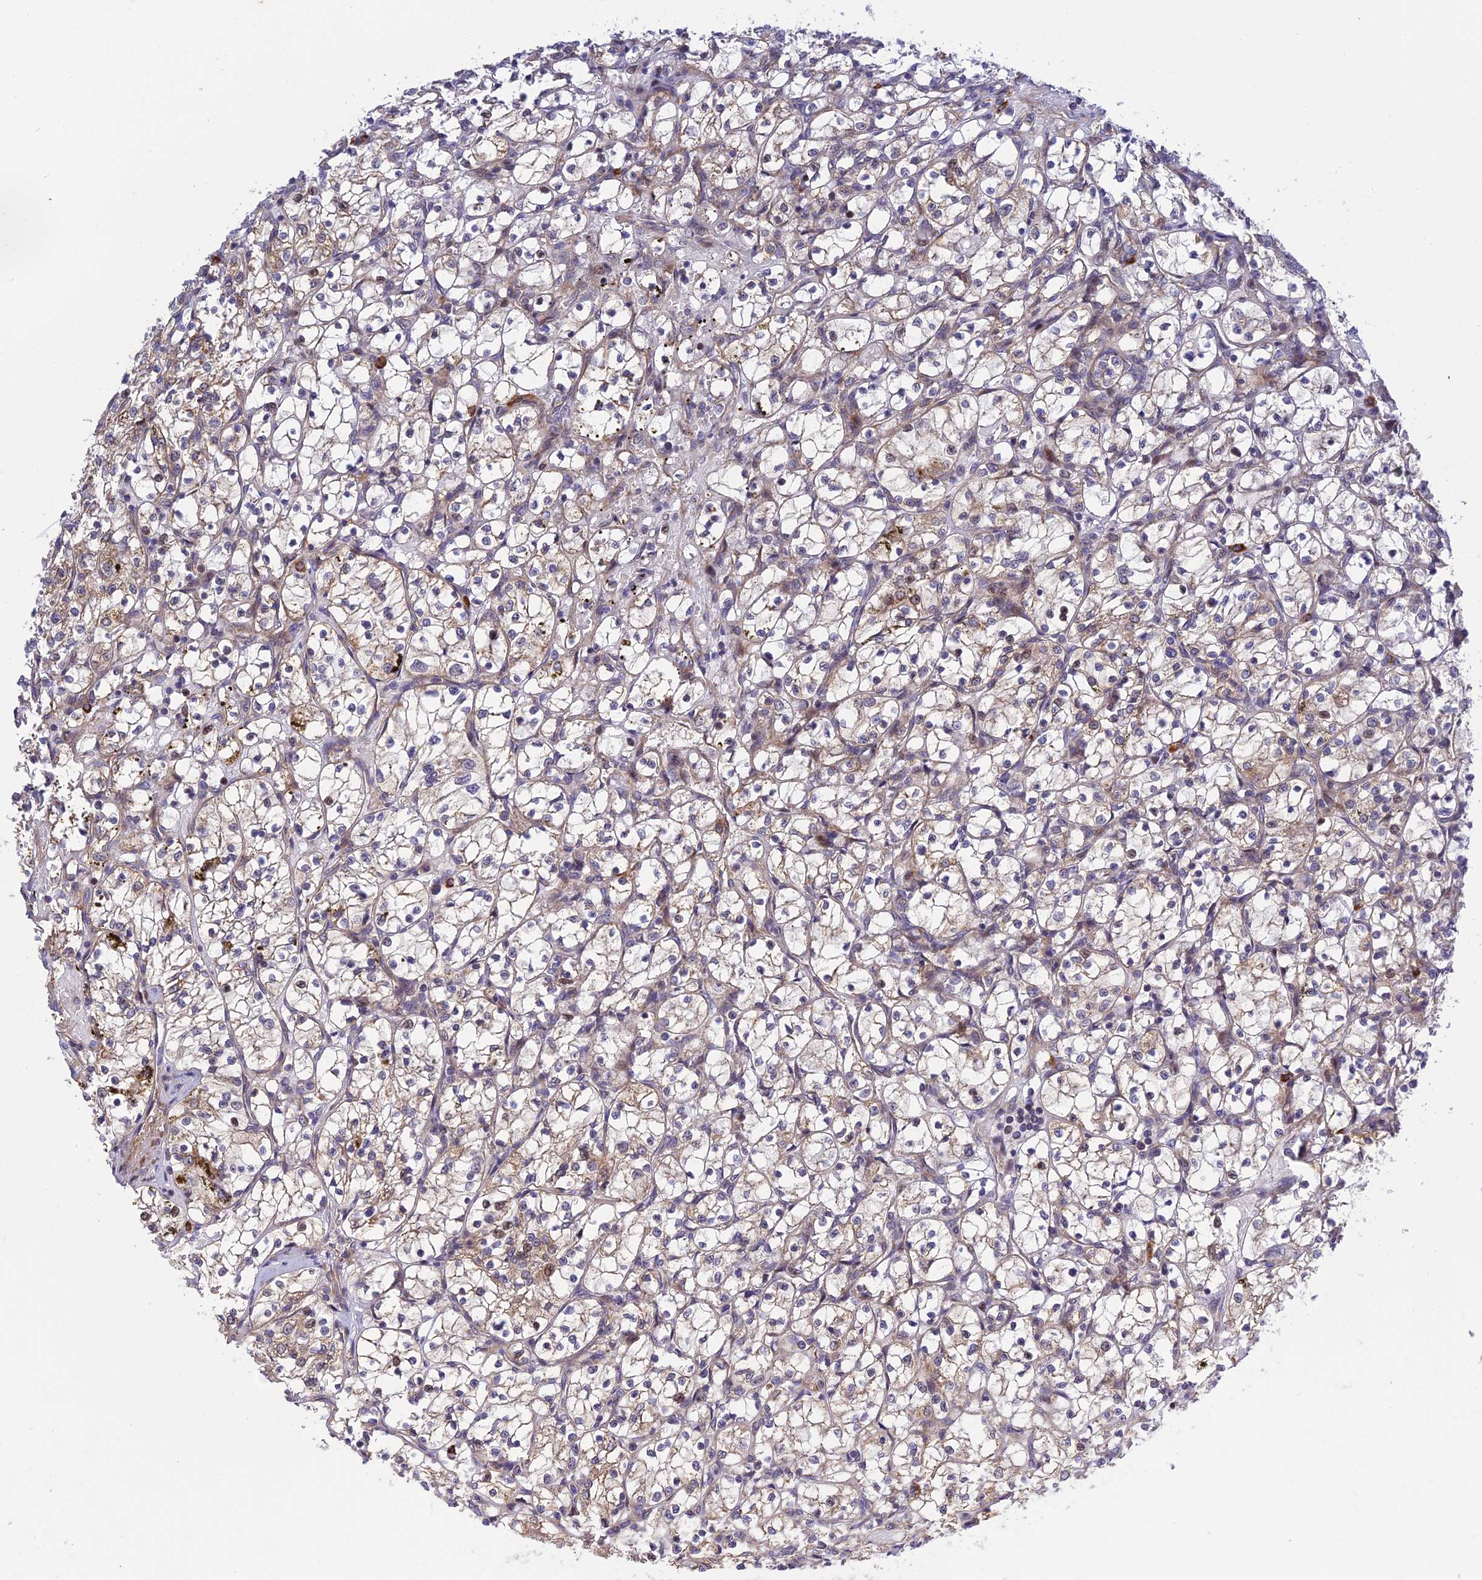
{"staining": {"intensity": "weak", "quantity": "<25%", "location": "cytoplasmic/membranous"}, "tissue": "renal cancer", "cell_type": "Tumor cells", "image_type": "cancer", "snomed": [{"axis": "morphology", "description": "Adenocarcinoma, NOS"}, {"axis": "topography", "description": "Kidney"}], "caption": "Immunohistochemical staining of renal cancer (adenocarcinoma) displays no significant positivity in tumor cells.", "gene": "PLEKHG2", "patient": {"sex": "female", "age": 69}}